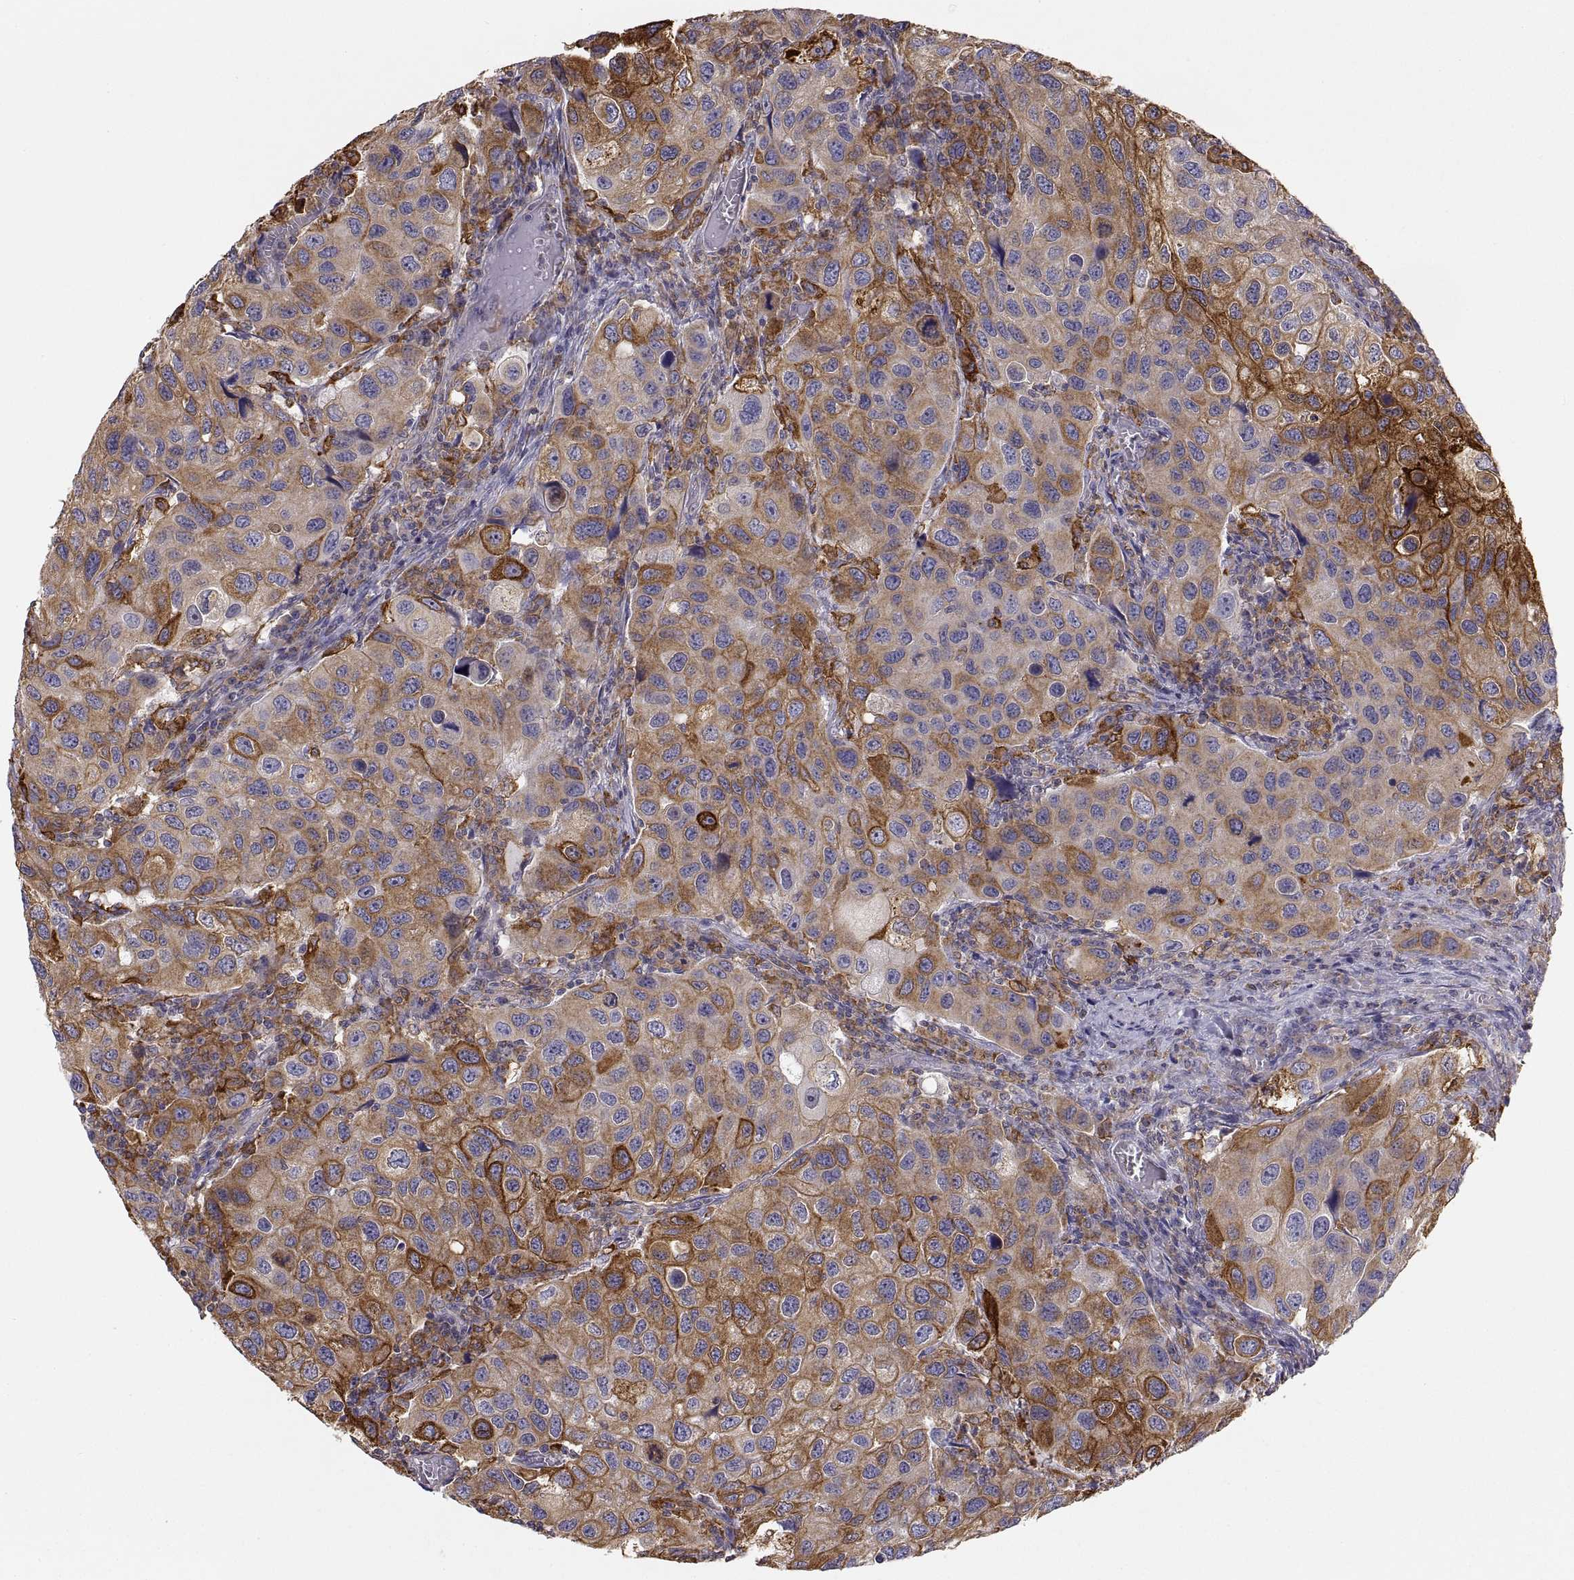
{"staining": {"intensity": "strong", "quantity": ">75%", "location": "cytoplasmic/membranous"}, "tissue": "urothelial cancer", "cell_type": "Tumor cells", "image_type": "cancer", "snomed": [{"axis": "morphology", "description": "Urothelial carcinoma, High grade"}, {"axis": "topography", "description": "Urinary bladder"}], "caption": "Protein staining demonstrates strong cytoplasmic/membranous expression in about >75% of tumor cells in urothelial cancer.", "gene": "ERO1A", "patient": {"sex": "male", "age": 79}}